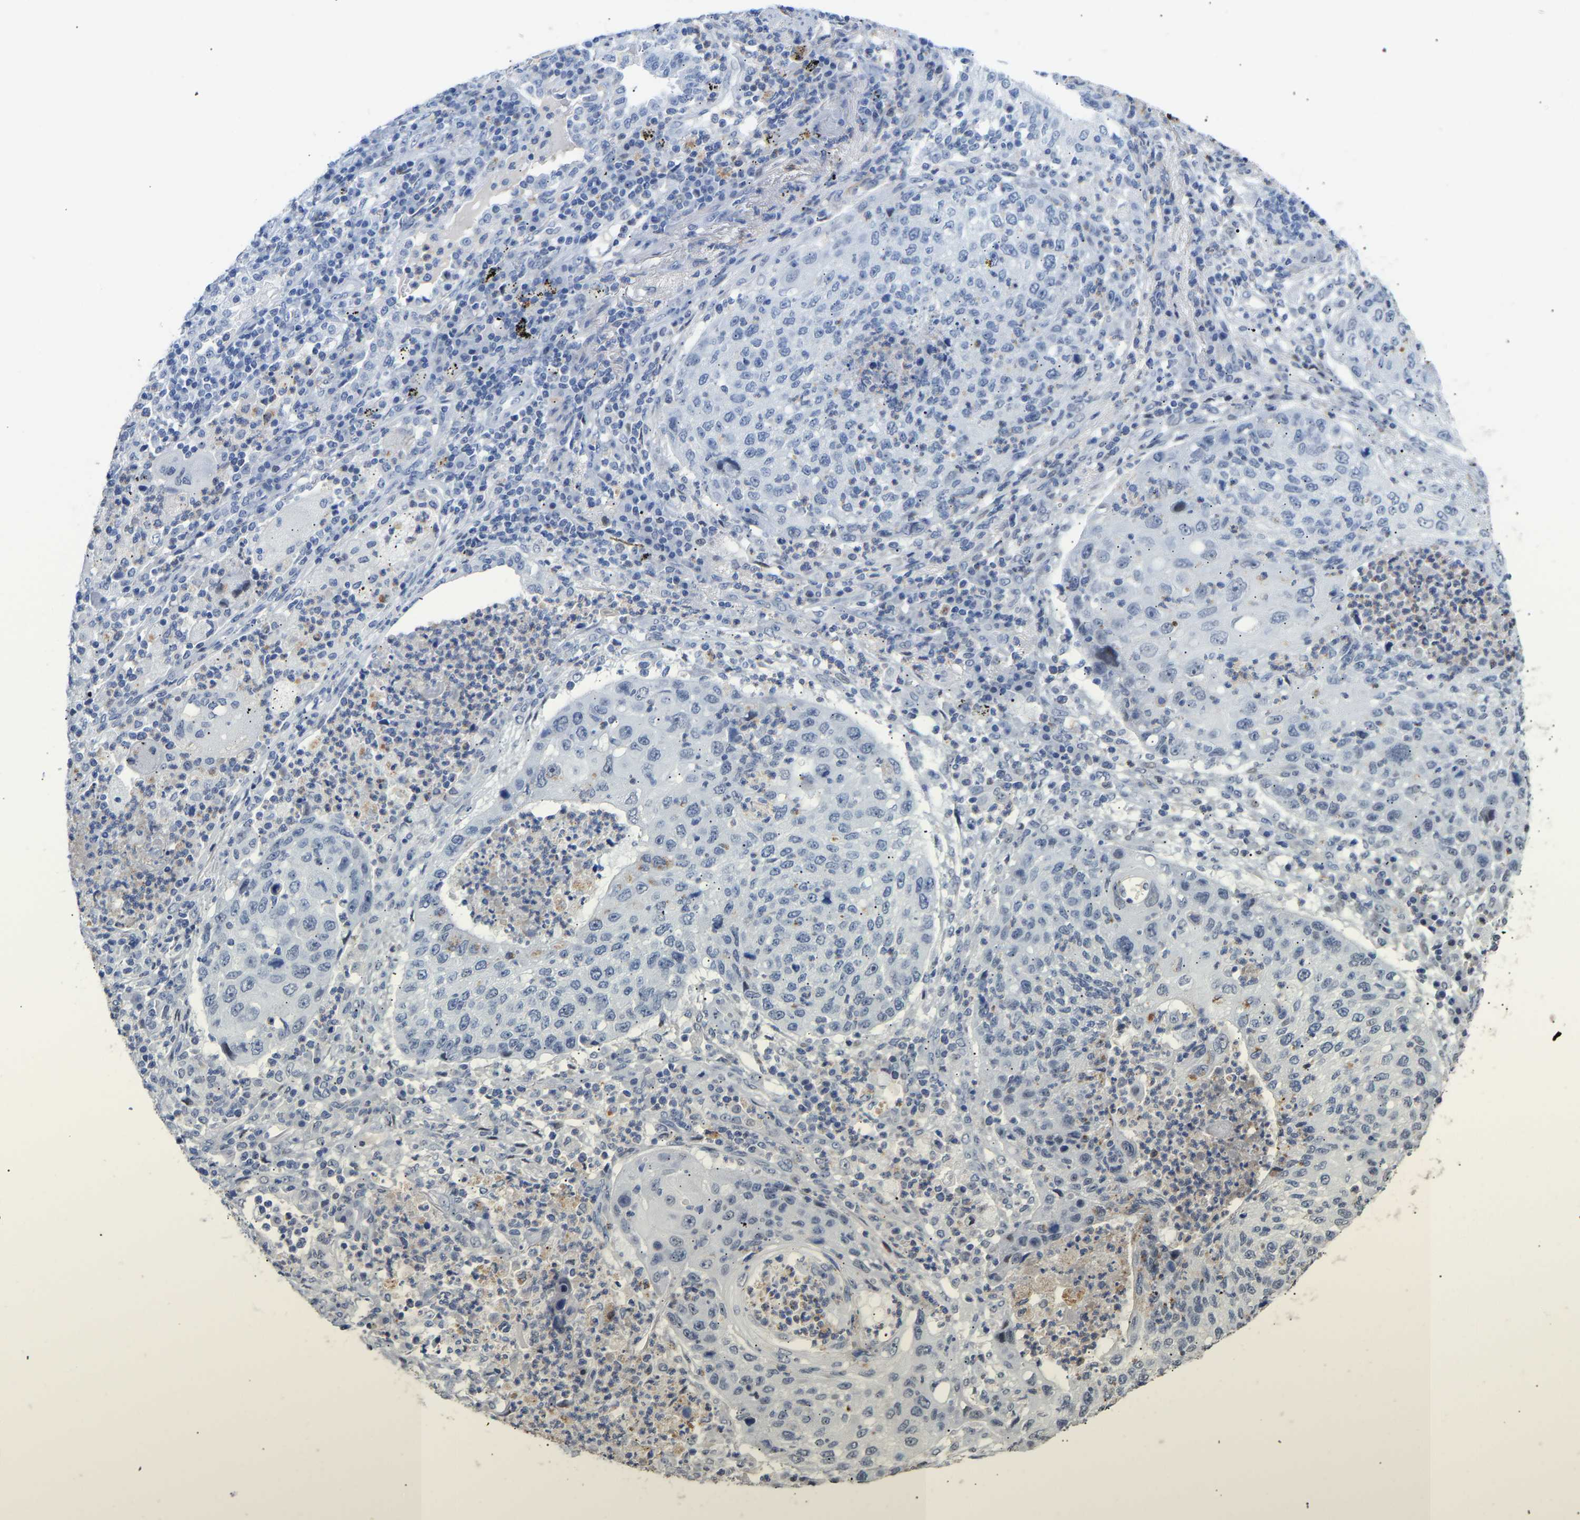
{"staining": {"intensity": "negative", "quantity": "none", "location": "none"}, "tissue": "lung cancer", "cell_type": "Tumor cells", "image_type": "cancer", "snomed": [{"axis": "morphology", "description": "Squamous cell carcinoma, NOS"}, {"axis": "topography", "description": "Lung"}], "caption": "Immunohistochemical staining of lung squamous cell carcinoma exhibits no significant expression in tumor cells.", "gene": "AMPH", "patient": {"sex": "female", "age": 63}}